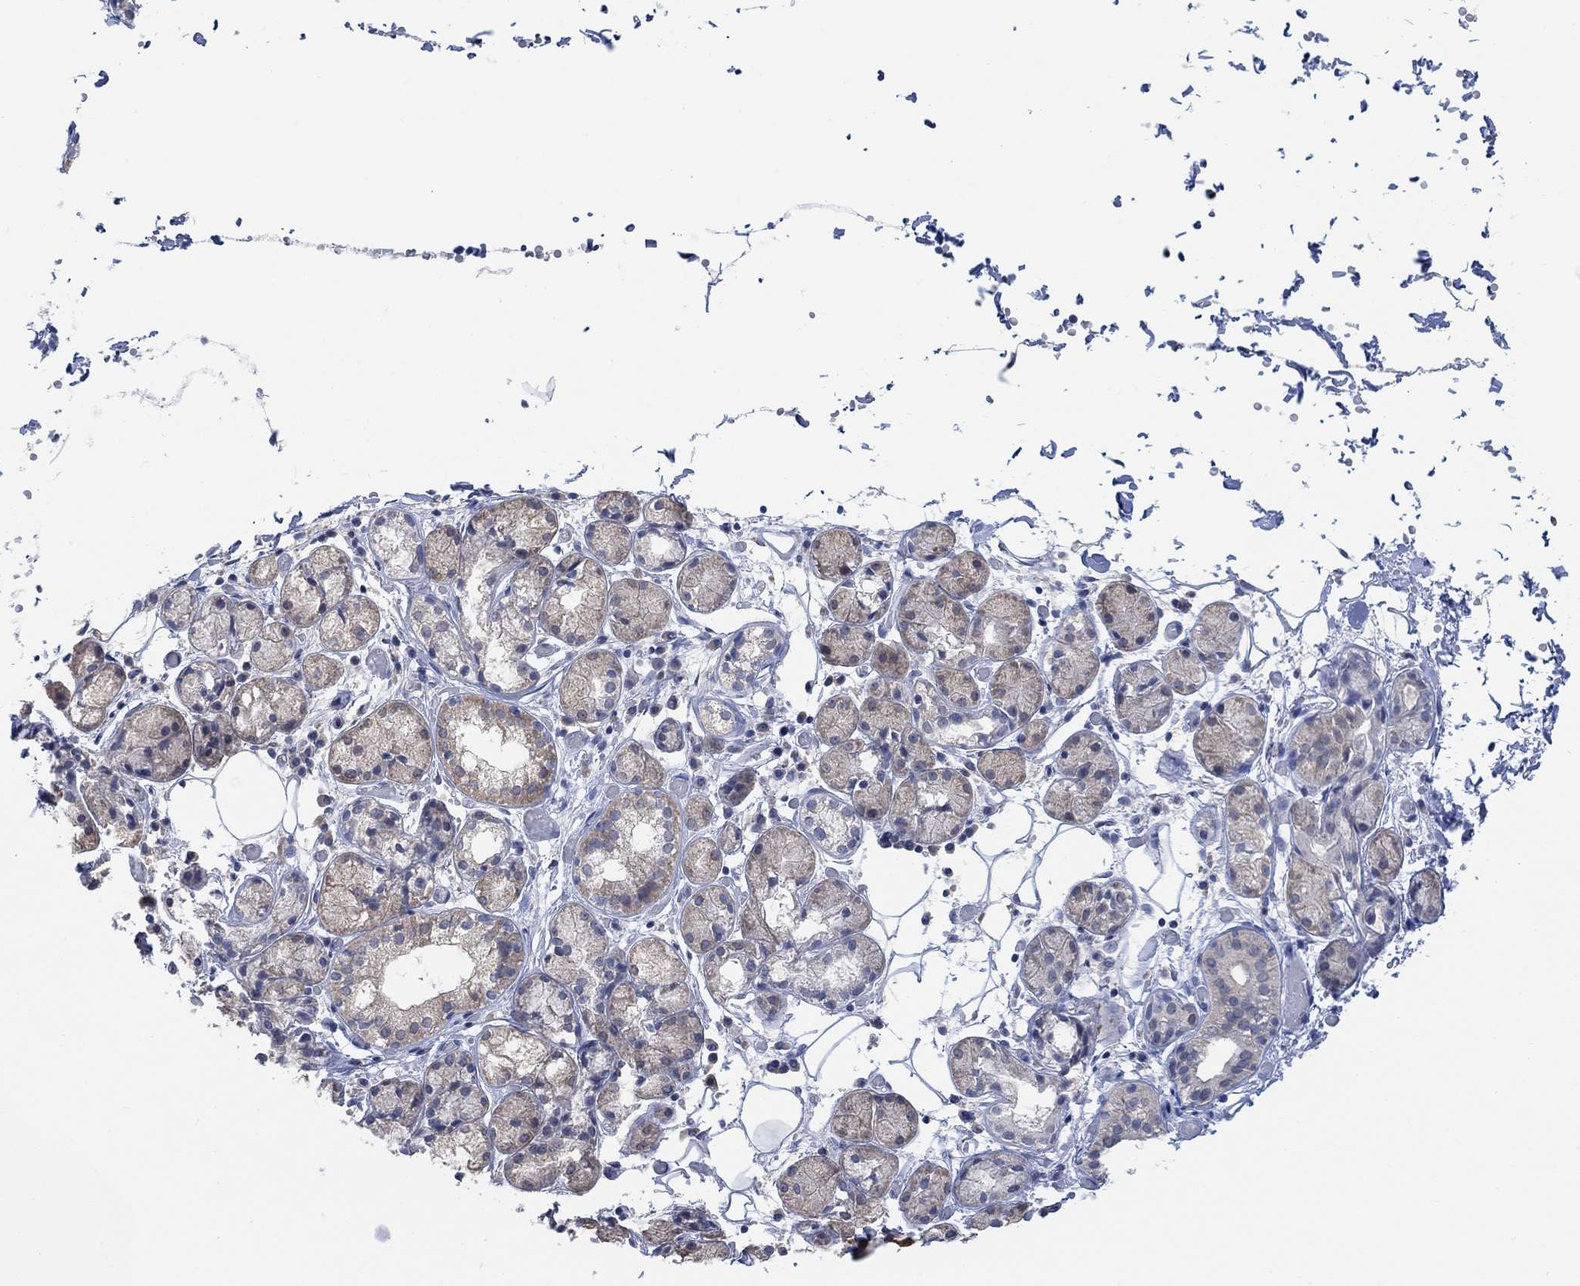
{"staining": {"intensity": "weak", "quantity": "<25%", "location": "cytoplasmic/membranous"}, "tissue": "salivary gland", "cell_type": "Glandular cells", "image_type": "normal", "snomed": [{"axis": "morphology", "description": "Normal tissue, NOS"}, {"axis": "topography", "description": "Salivary gland"}, {"axis": "topography", "description": "Peripheral nerve tissue"}], "caption": "Immunohistochemistry (IHC) of normal salivary gland exhibits no positivity in glandular cells.", "gene": "RIMS1", "patient": {"sex": "male", "age": 71}}